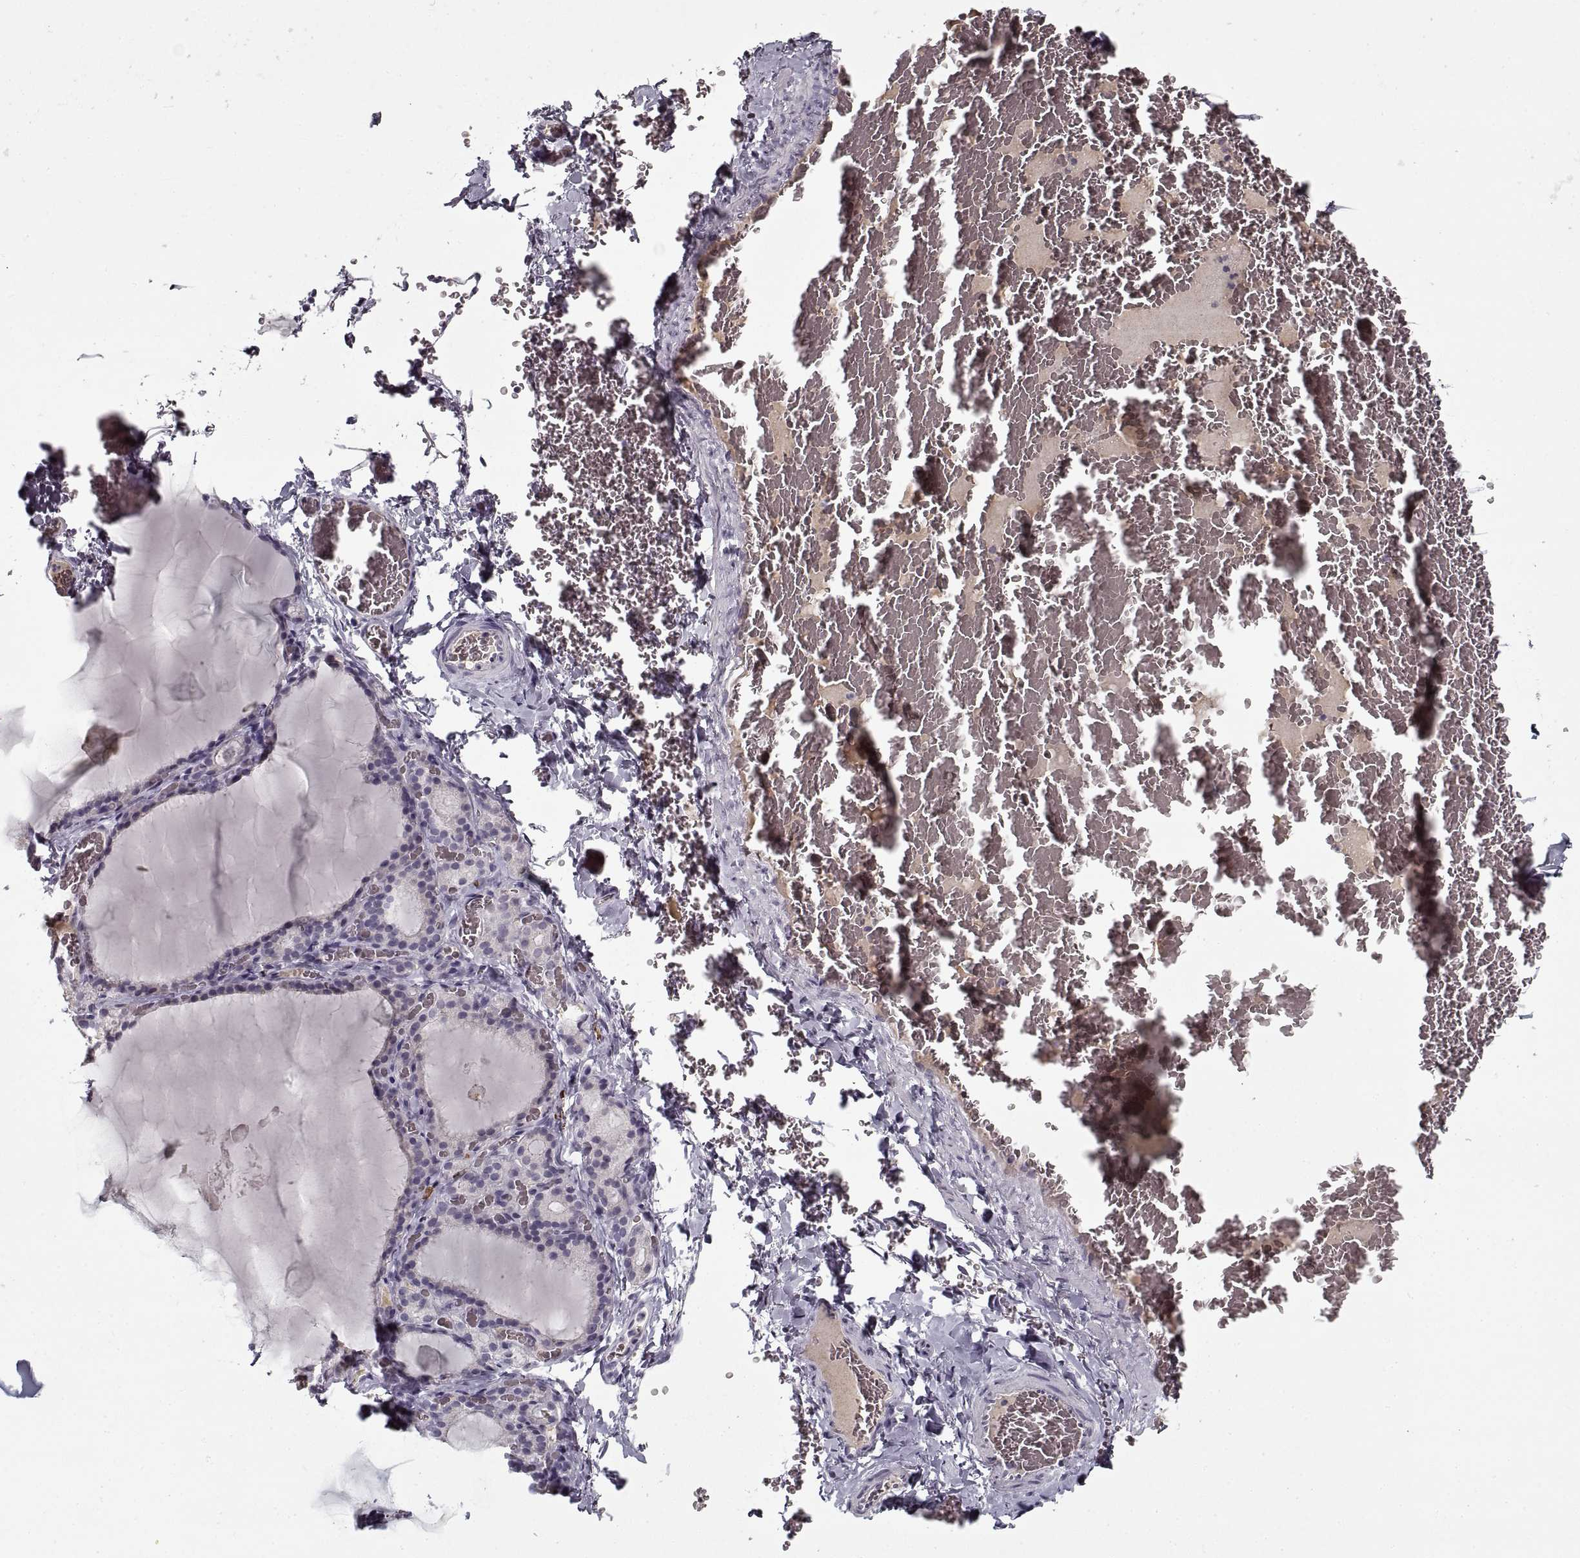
{"staining": {"intensity": "negative", "quantity": "none", "location": "none"}, "tissue": "thyroid gland", "cell_type": "Glandular cells", "image_type": "normal", "snomed": [{"axis": "morphology", "description": "Normal tissue, NOS"}, {"axis": "morphology", "description": "Hyperplasia, NOS"}, {"axis": "topography", "description": "Thyroid gland"}], "caption": "DAB (3,3'-diaminobenzidine) immunohistochemical staining of unremarkable human thyroid gland reveals no significant staining in glandular cells. (Stains: DAB immunohistochemistry with hematoxylin counter stain, Microscopy: brightfield microscopy at high magnification).", "gene": "GAD2", "patient": {"sex": "female", "age": 27}}